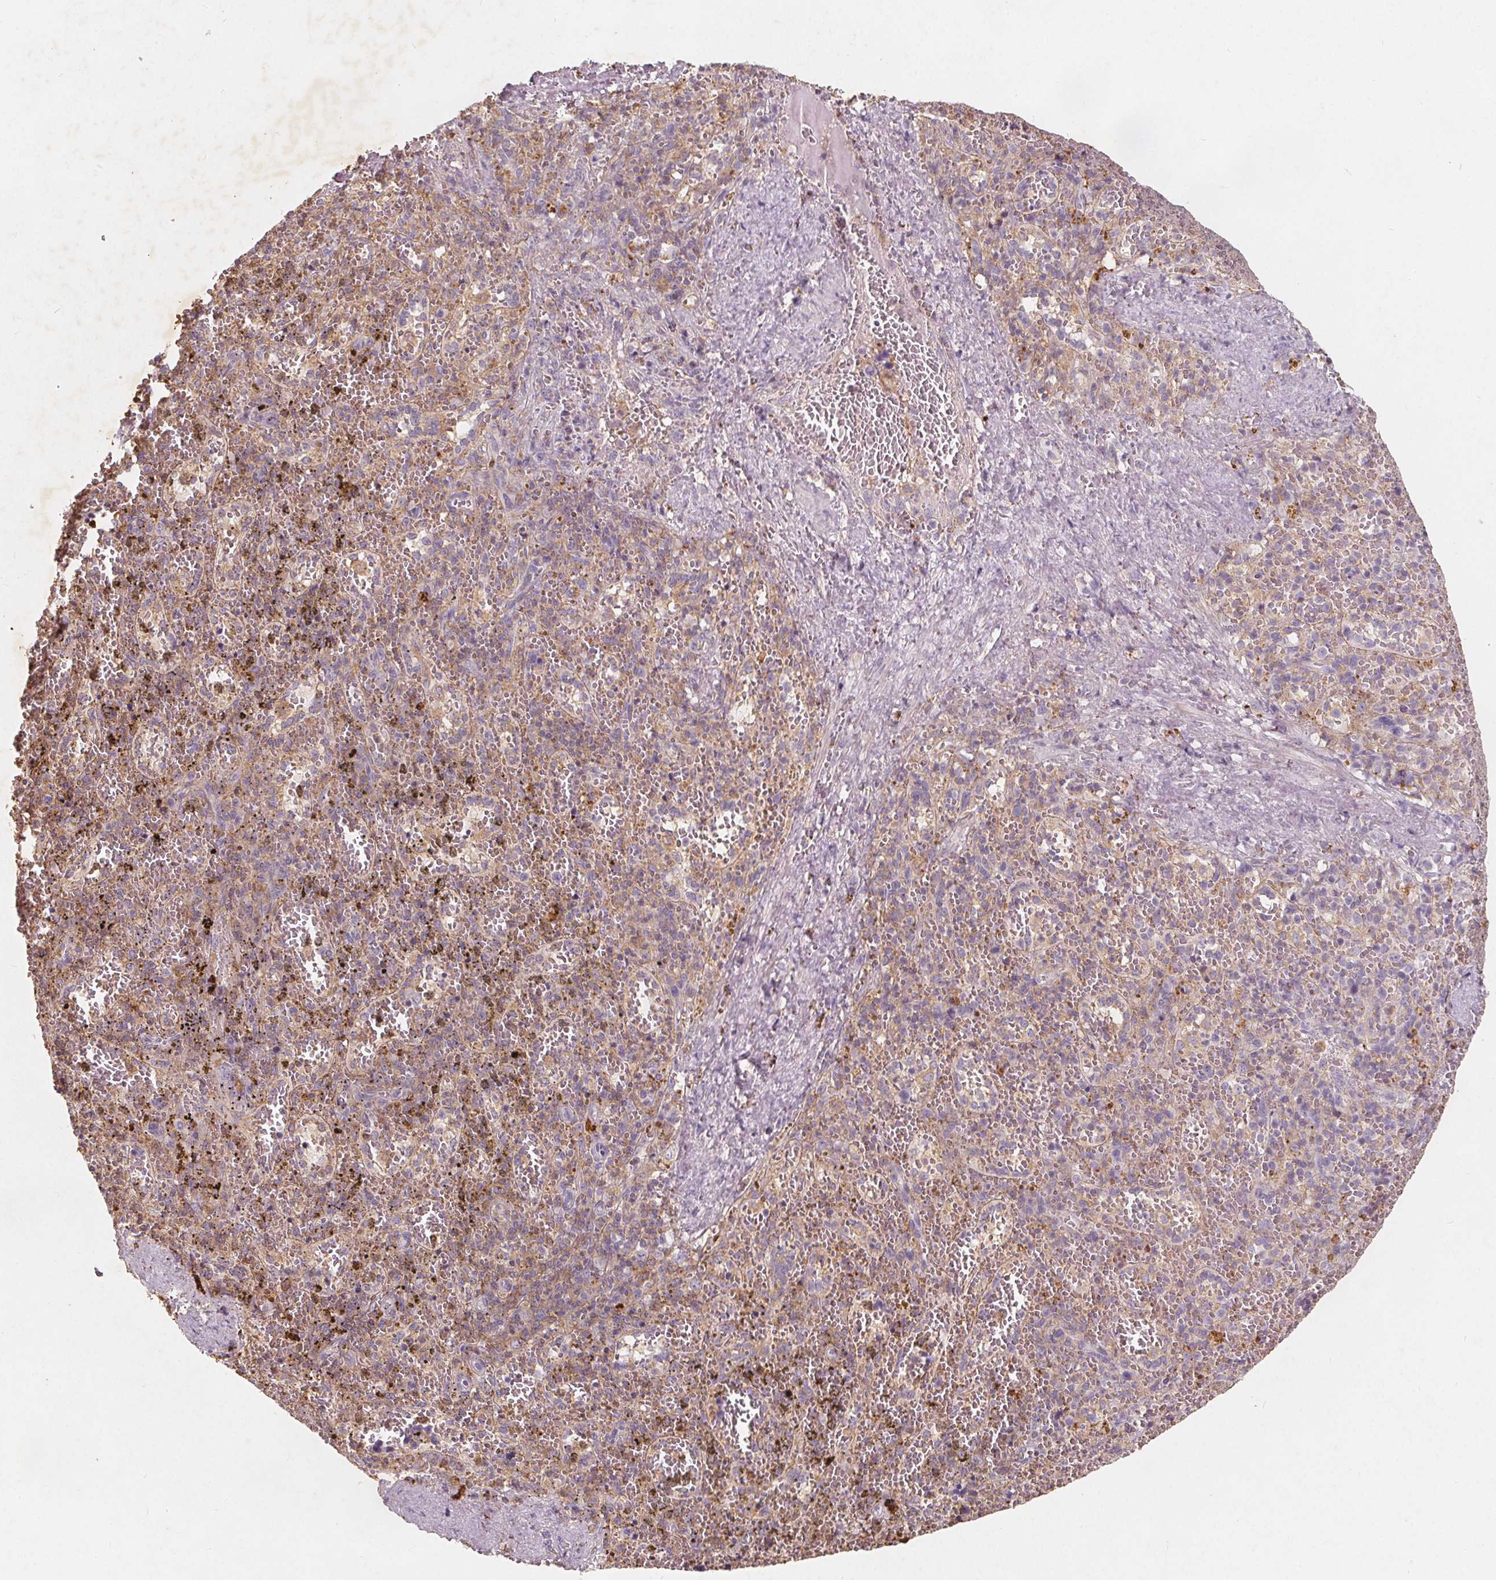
{"staining": {"intensity": "moderate", "quantity": "25%-75%", "location": "cytoplasmic/membranous"}, "tissue": "spleen", "cell_type": "Cells in red pulp", "image_type": "normal", "snomed": [{"axis": "morphology", "description": "Normal tissue, NOS"}, {"axis": "topography", "description": "Spleen"}], "caption": "Benign spleen exhibits moderate cytoplasmic/membranous staining in approximately 25%-75% of cells in red pulp.", "gene": "C19orf84", "patient": {"sex": "female", "age": 50}}